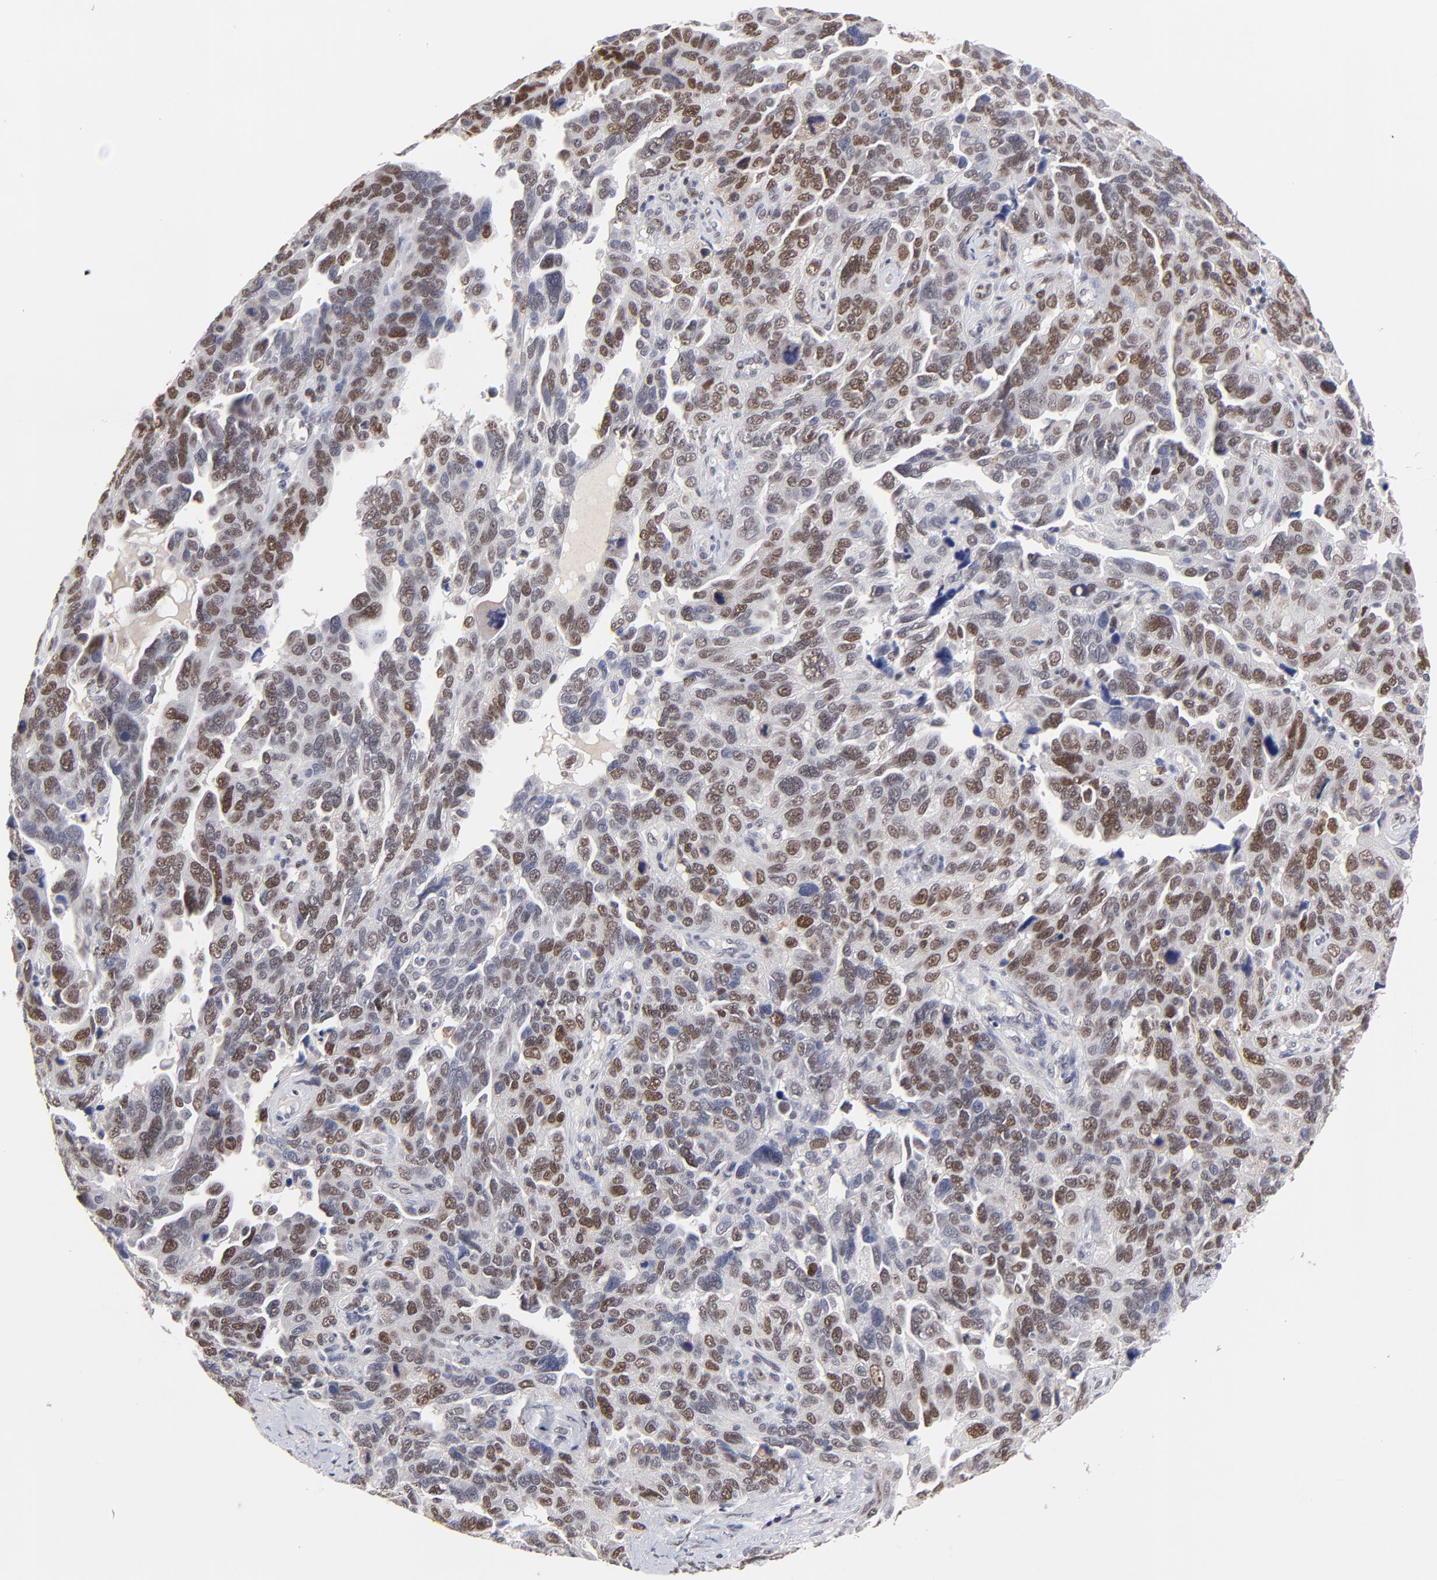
{"staining": {"intensity": "moderate", "quantity": "<25%", "location": "nuclear"}, "tissue": "ovarian cancer", "cell_type": "Tumor cells", "image_type": "cancer", "snomed": [{"axis": "morphology", "description": "Cystadenocarcinoma, serous, NOS"}, {"axis": "topography", "description": "Ovary"}], "caption": "Human serous cystadenocarcinoma (ovarian) stained with a protein marker demonstrates moderate staining in tumor cells.", "gene": "OGFOD1", "patient": {"sex": "female", "age": 64}}